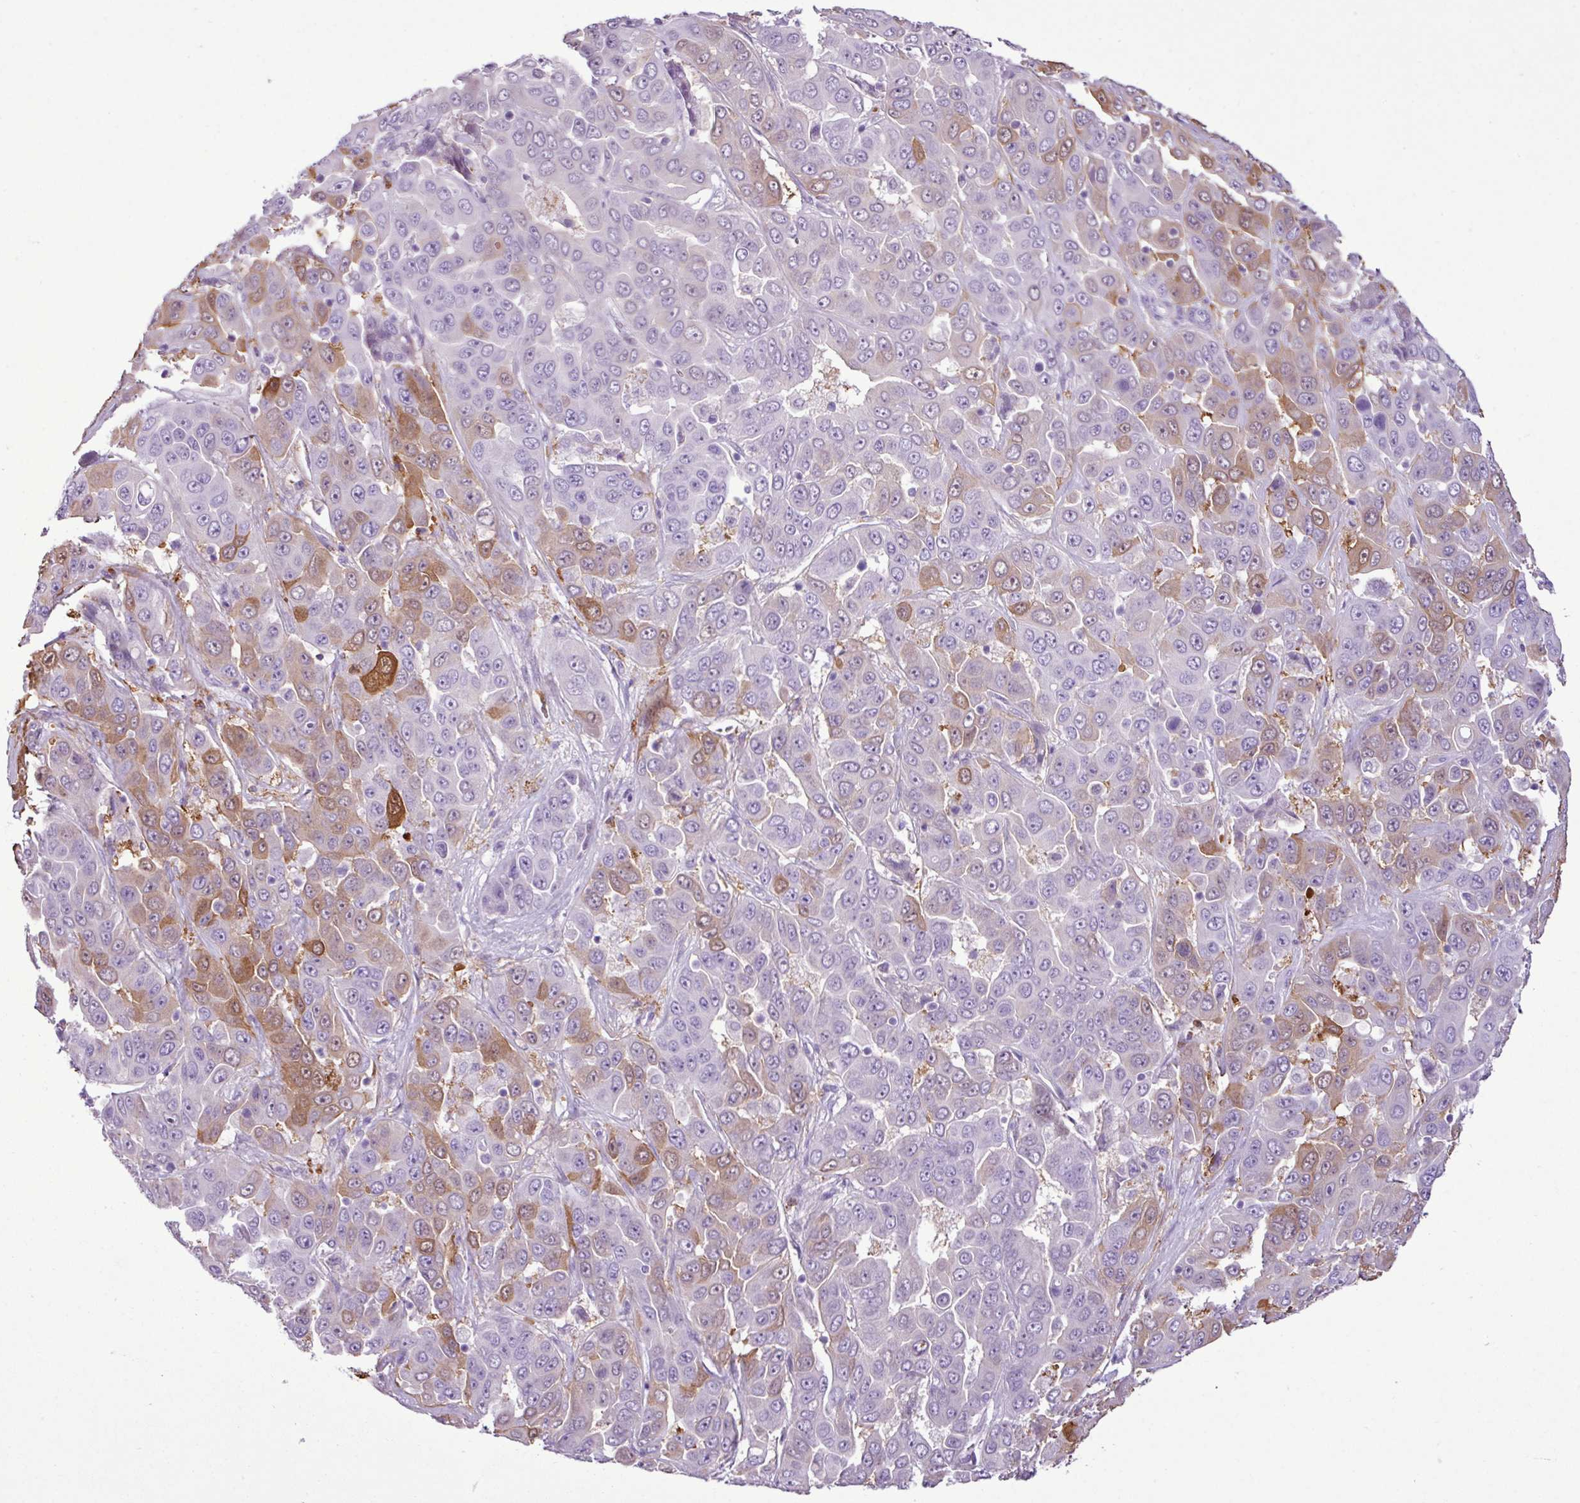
{"staining": {"intensity": "moderate", "quantity": "<25%", "location": "cytoplasmic/membranous"}, "tissue": "liver cancer", "cell_type": "Tumor cells", "image_type": "cancer", "snomed": [{"axis": "morphology", "description": "Cholangiocarcinoma"}, {"axis": "topography", "description": "Liver"}], "caption": "Liver cancer tissue demonstrates moderate cytoplasmic/membranous positivity in approximately <25% of tumor cells, visualized by immunohistochemistry. (brown staining indicates protein expression, while blue staining denotes nuclei).", "gene": "ZSCAN5A", "patient": {"sex": "female", "age": 52}}